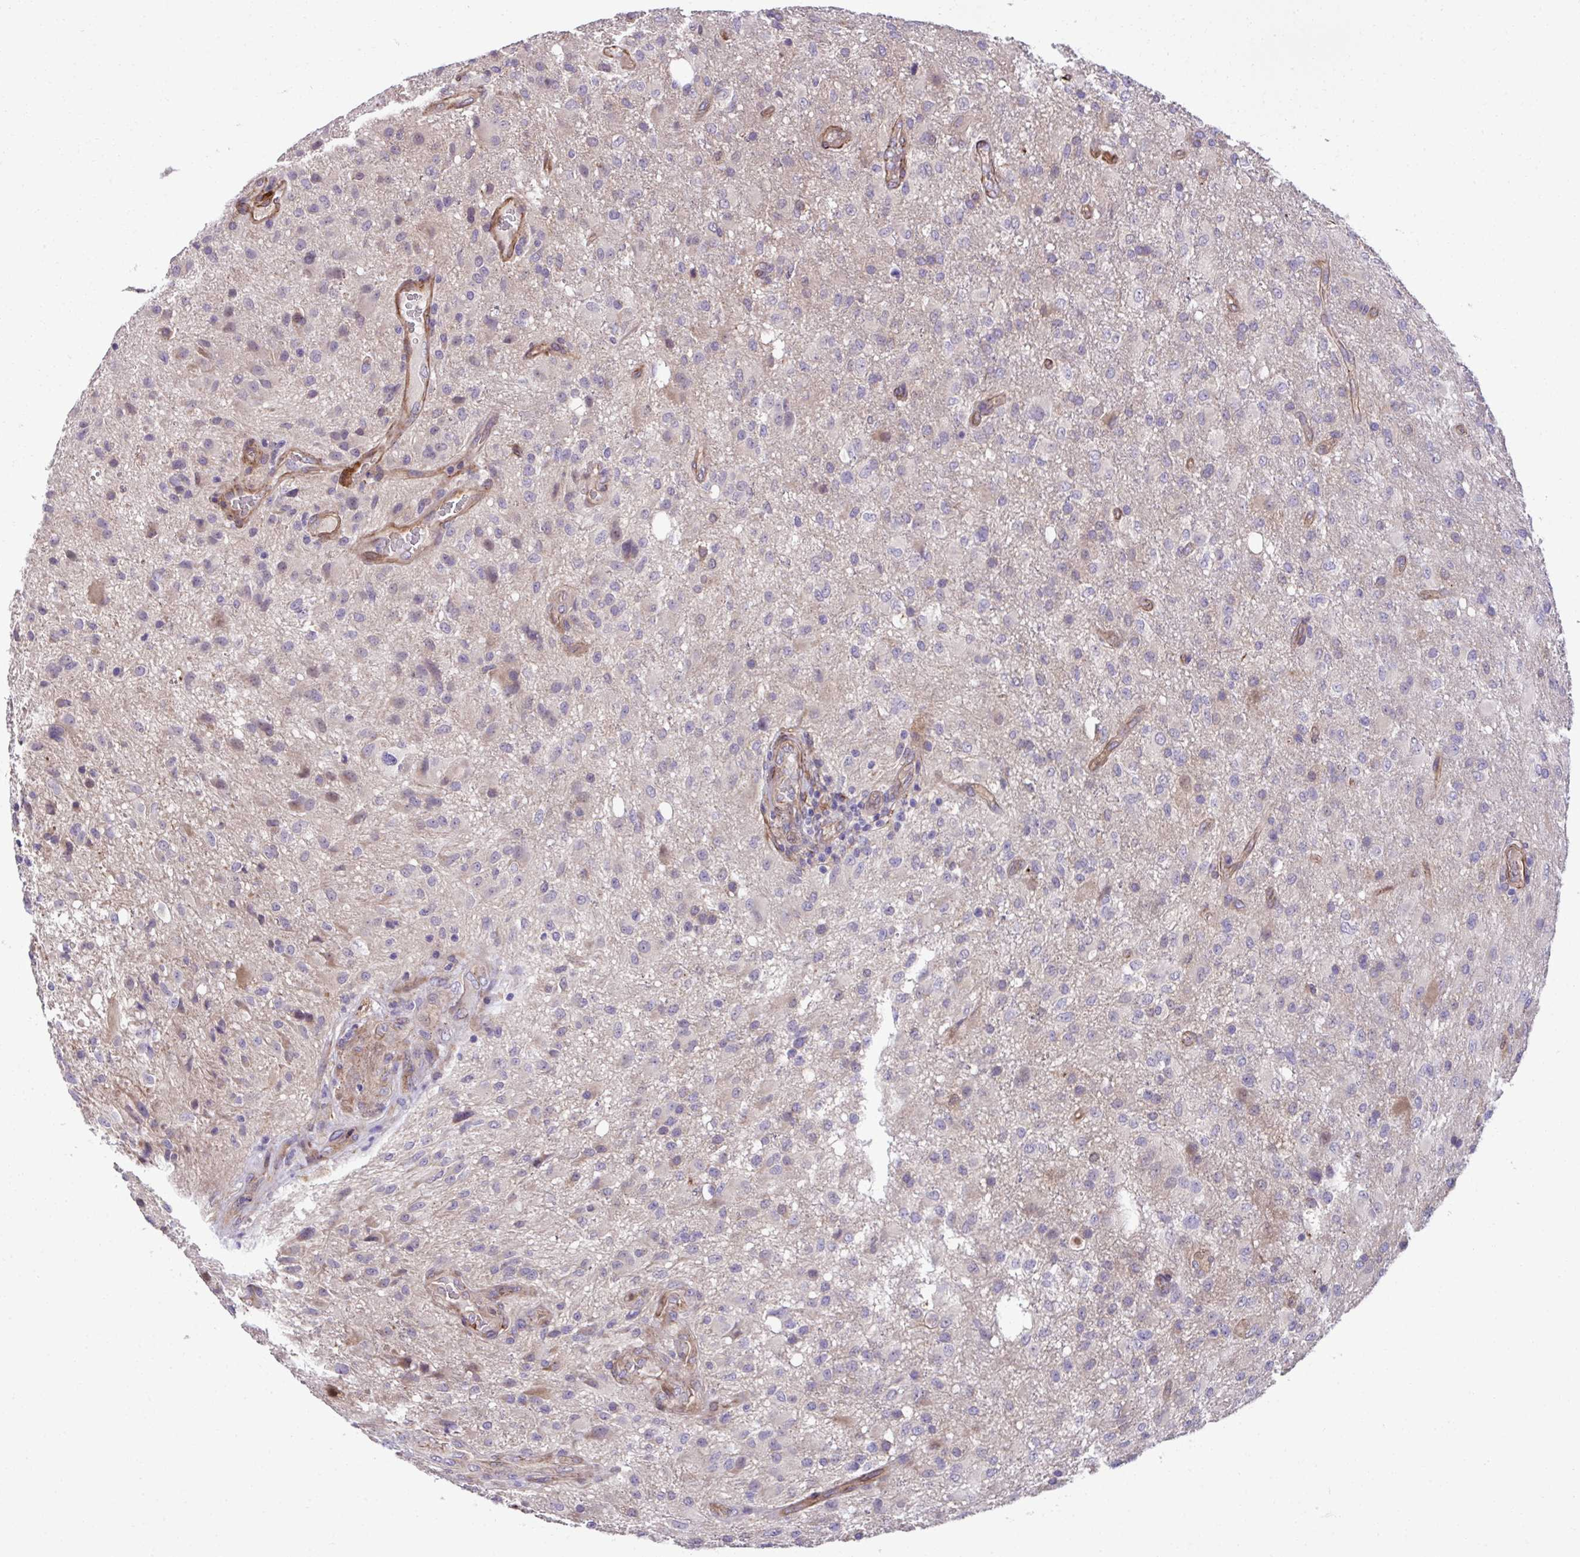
{"staining": {"intensity": "negative", "quantity": "none", "location": "none"}, "tissue": "glioma", "cell_type": "Tumor cells", "image_type": "cancer", "snomed": [{"axis": "morphology", "description": "Glioma, malignant, High grade"}, {"axis": "topography", "description": "Brain"}], "caption": "Immunohistochemistry image of neoplastic tissue: human malignant glioma (high-grade) stained with DAB (3,3'-diaminobenzidine) demonstrates no significant protein positivity in tumor cells.", "gene": "TRIM52", "patient": {"sex": "male", "age": 53}}